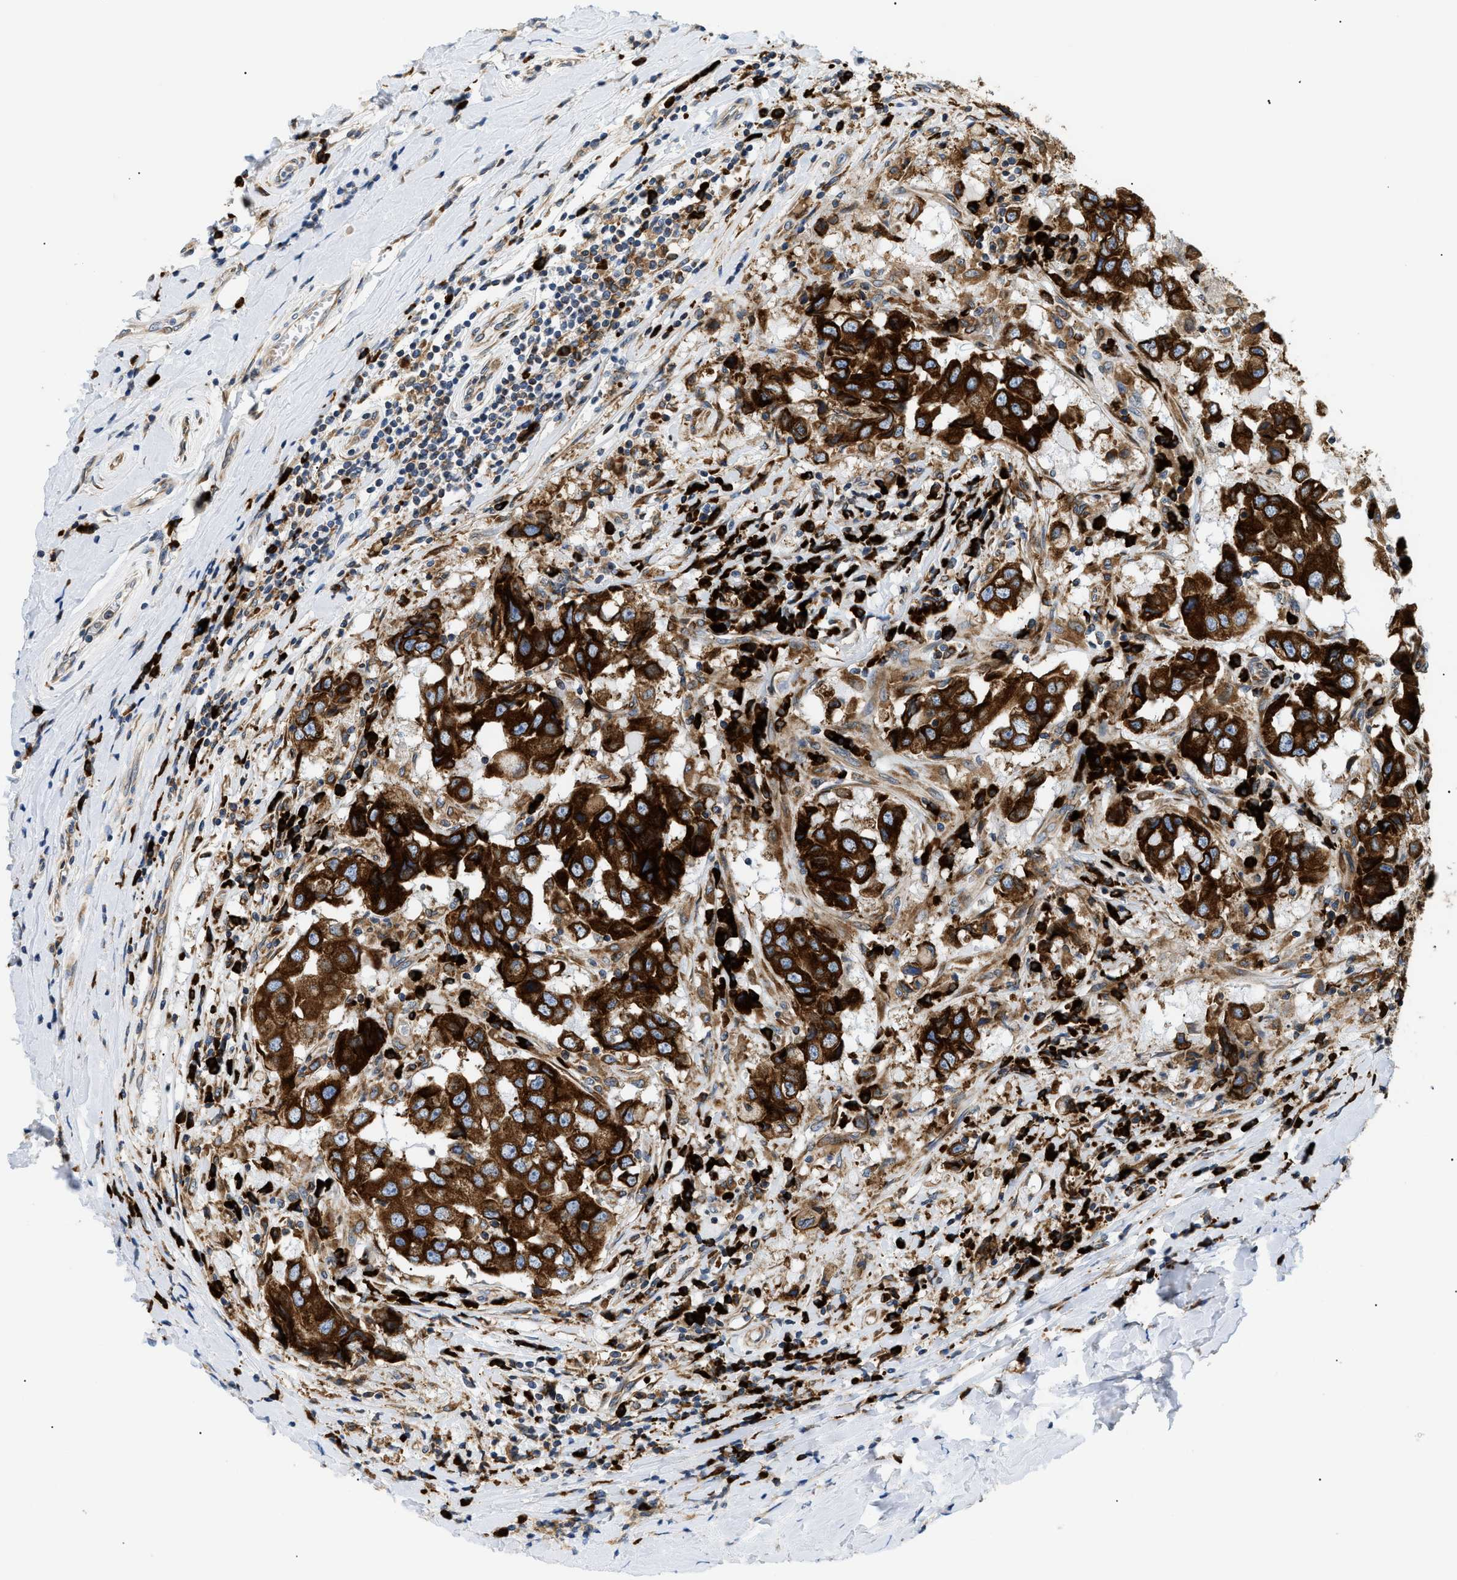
{"staining": {"intensity": "strong", "quantity": ">75%", "location": "cytoplasmic/membranous"}, "tissue": "breast cancer", "cell_type": "Tumor cells", "image_type": "cancer", "snomed": [{"axis": "morphology", "description": "Duct carcinoma"}, {"axis": "topography", "description": "Breast"}], "caption": "A histopathology image of human breast cancer (intraductal carcinoma) stained for a protein reveals strong cytoplasmic/membranous brown staining in tumor cells. (brown staining indicates protein expression, while blue staining denotes nuclei).", "gene": "DERL1", "patient": {"sex": "female", "age": 27}}